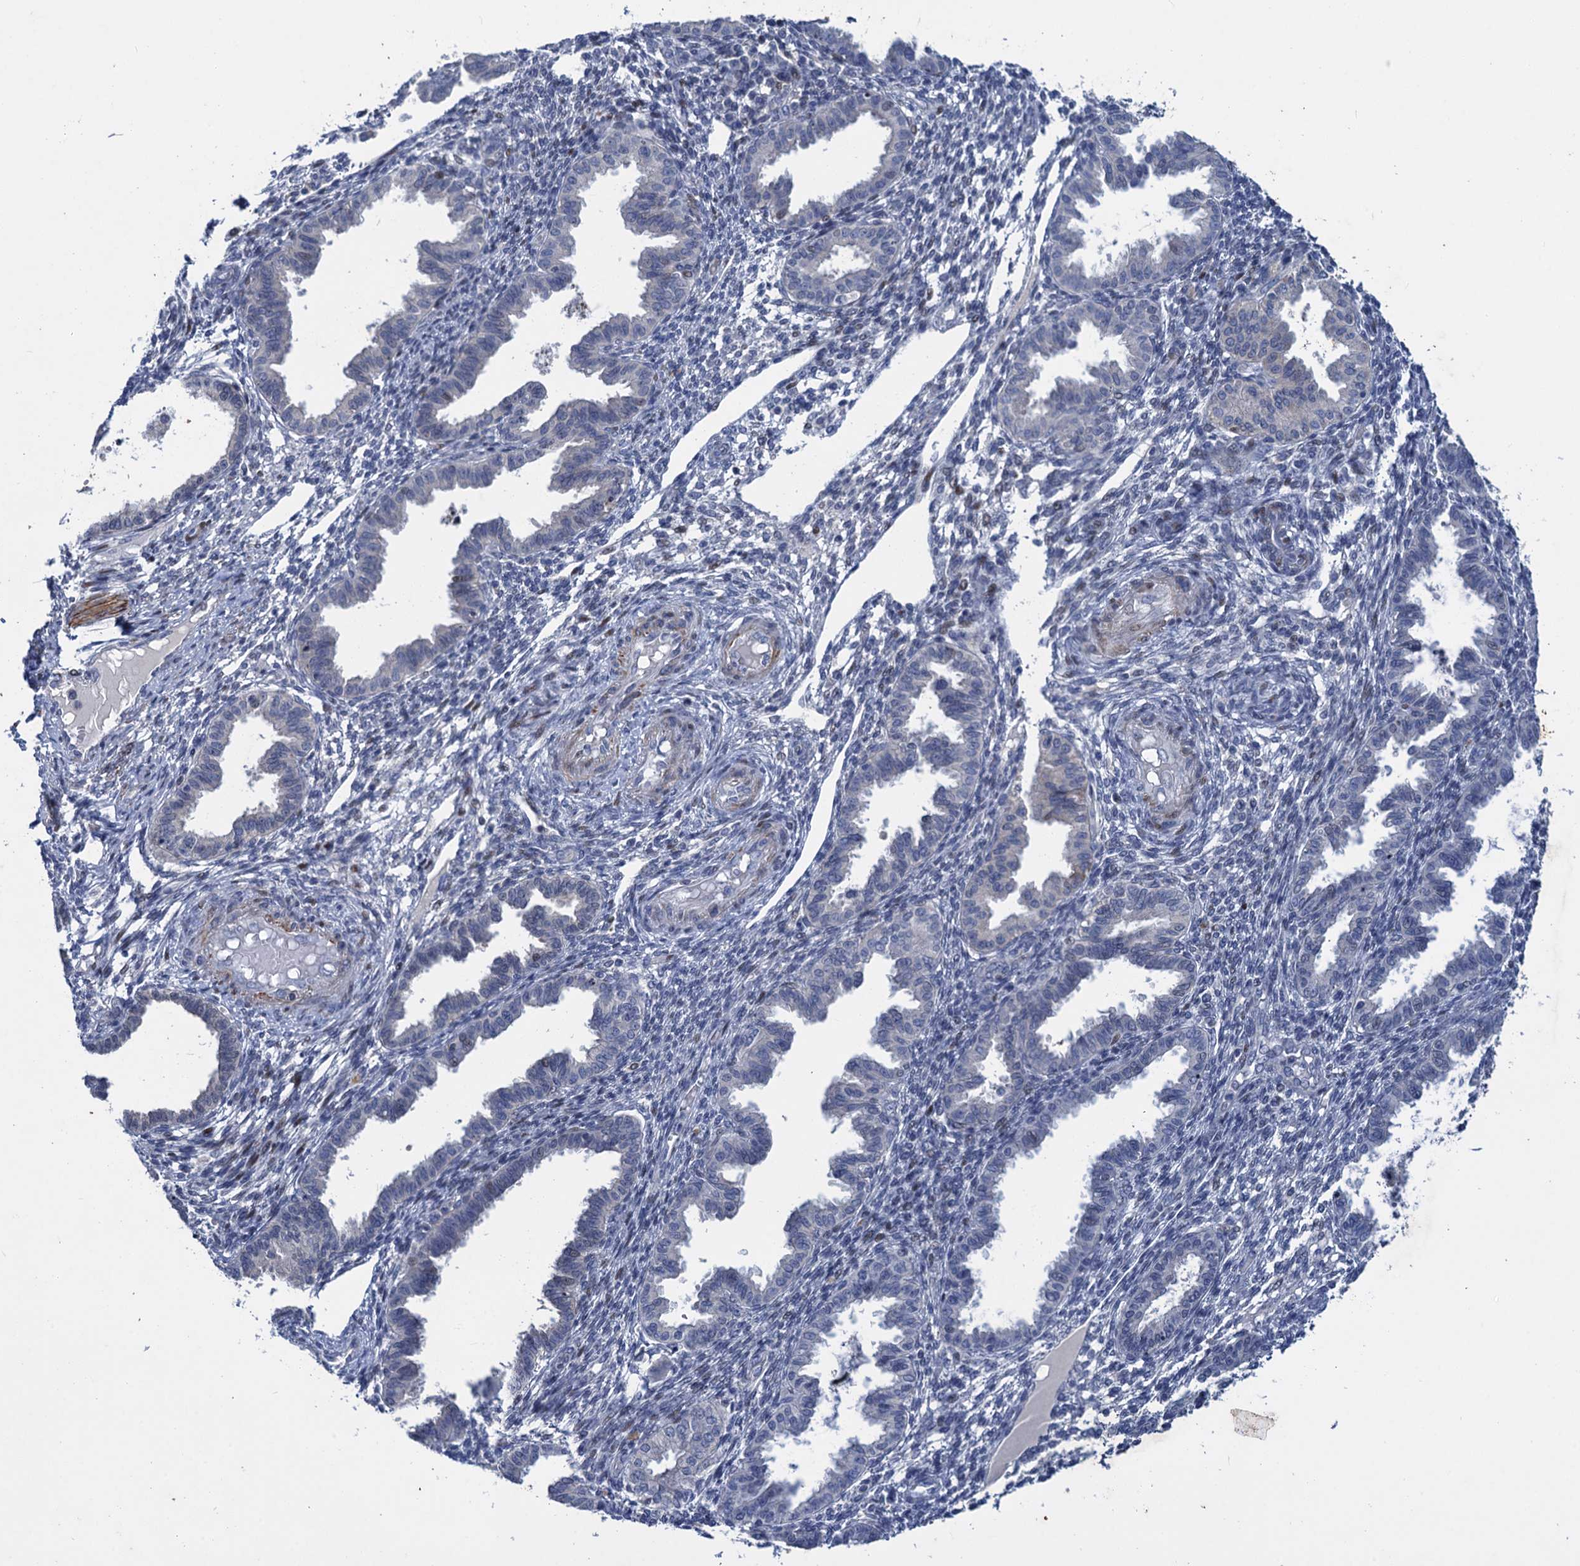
{"staining": {"intensity": "negative", "quantity": "none", "location": "none"}, "tissue": "endometrium", "cell_type": "Cells in endometrial stroma", "image_type": "normal", "snomed": [{"axis": "morphology", "description": "Normal tissue, NOS"}, {"axis": "topography", "description": "Endometrium"}], "caption": "IHC histopathology image of unremarkable endometrium: human endometrium stained with DAB (3,3'-diaminobenzidine) displays no significant protein positivity in cells in endometrial stroma.", "gene": "ESYT3", "patient": {"sex": "female", "age": 33}}